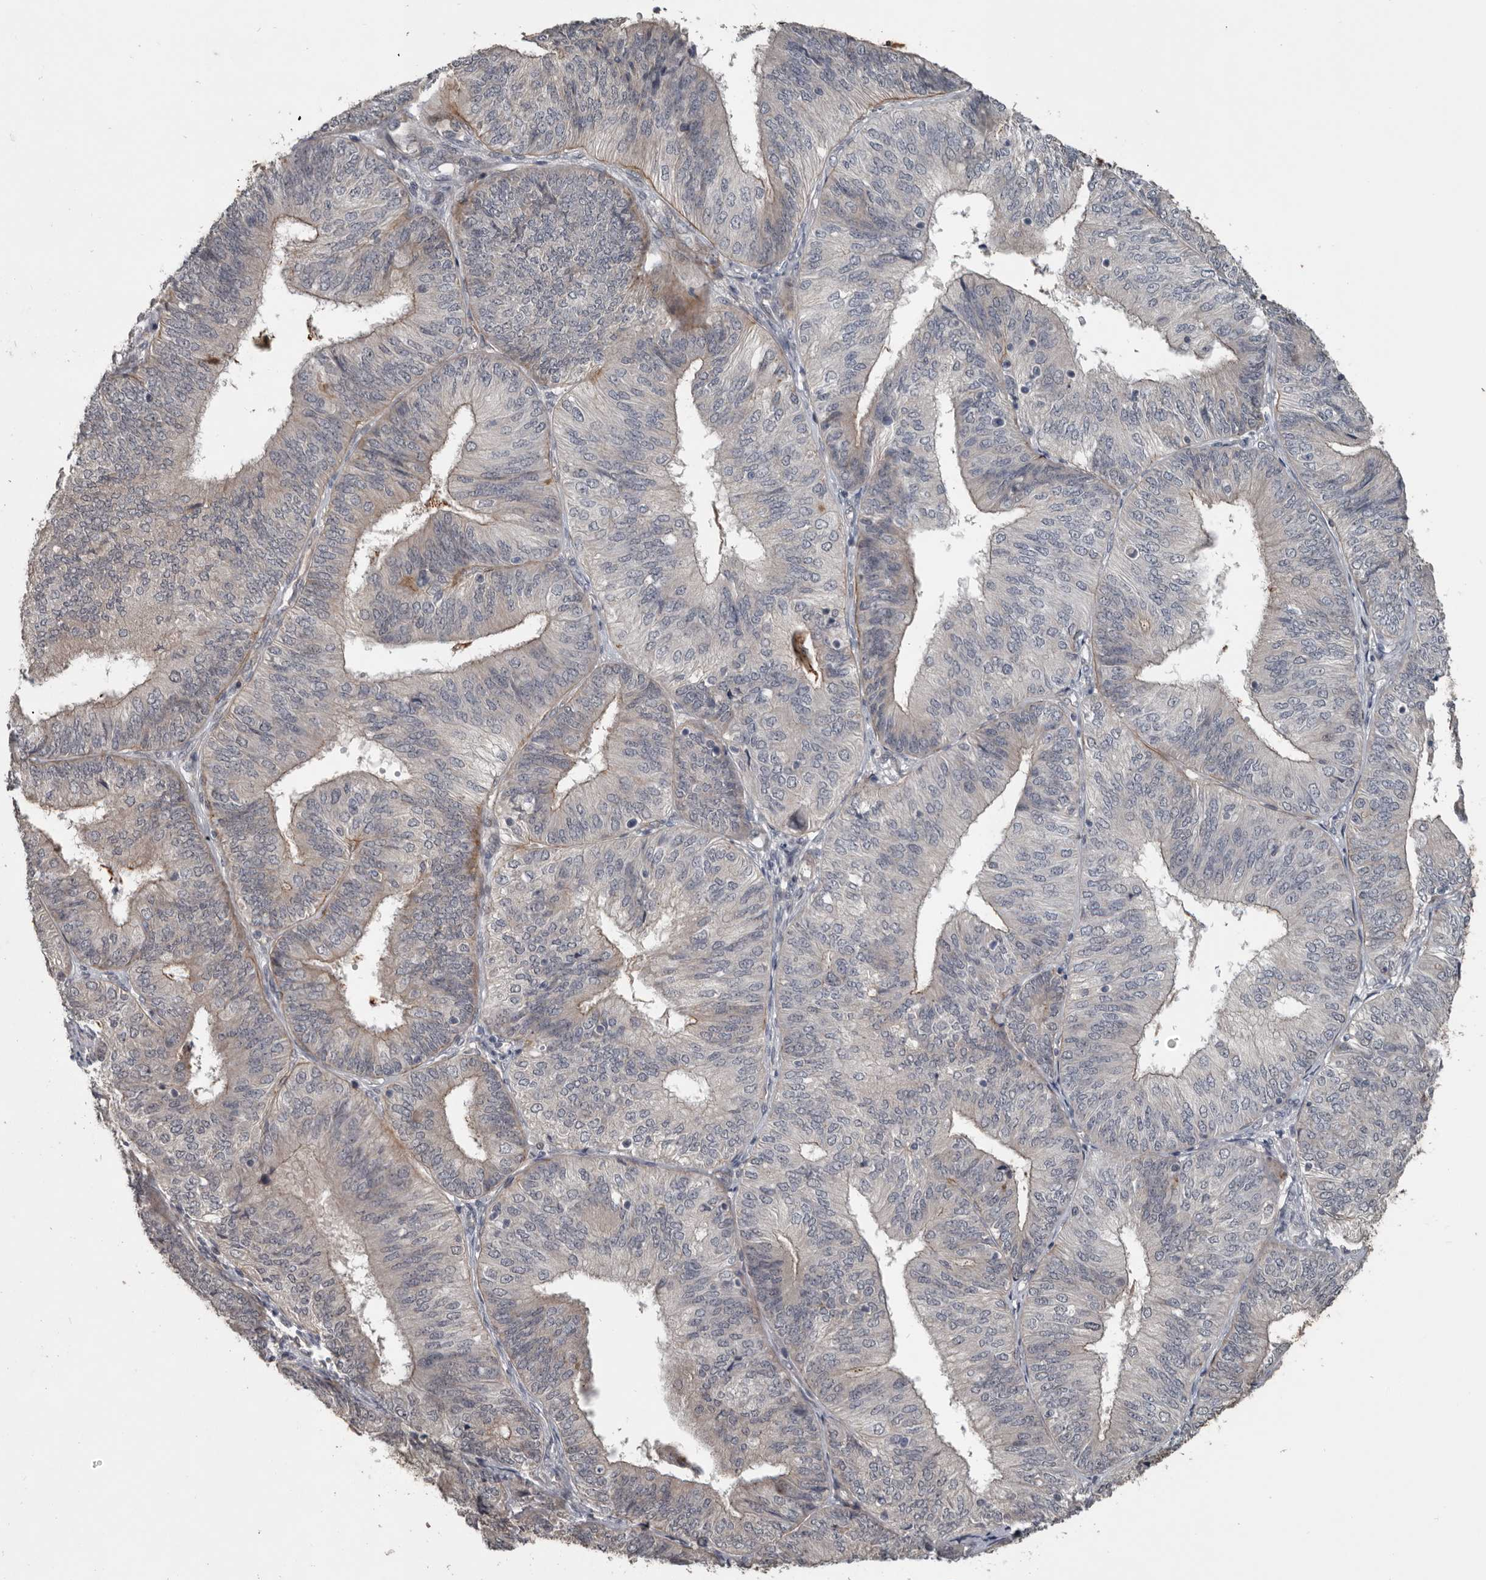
{"staining": {"intensity": "weak", "quantity": "<25%", "location": "cytoplasmic/membranous"}, "tissue": "endometrial cancer", "cell_type": "Tumor cells", "image_type": "cancer", "snomed": [{"axis": "morphology", "description": "Adenocarcinoma, NOS"}, {"axis": "topography", "description": "Endometrium"}], "caption": "Protein analysis of endometrial cancer (adenocarcinoma) reveals no significant expression in tumor cells. (Brightfield microscopy of DAB IHC at high magnification).", "gene": "C1orf216", "patient": {"sex": "female", "age": 58}}